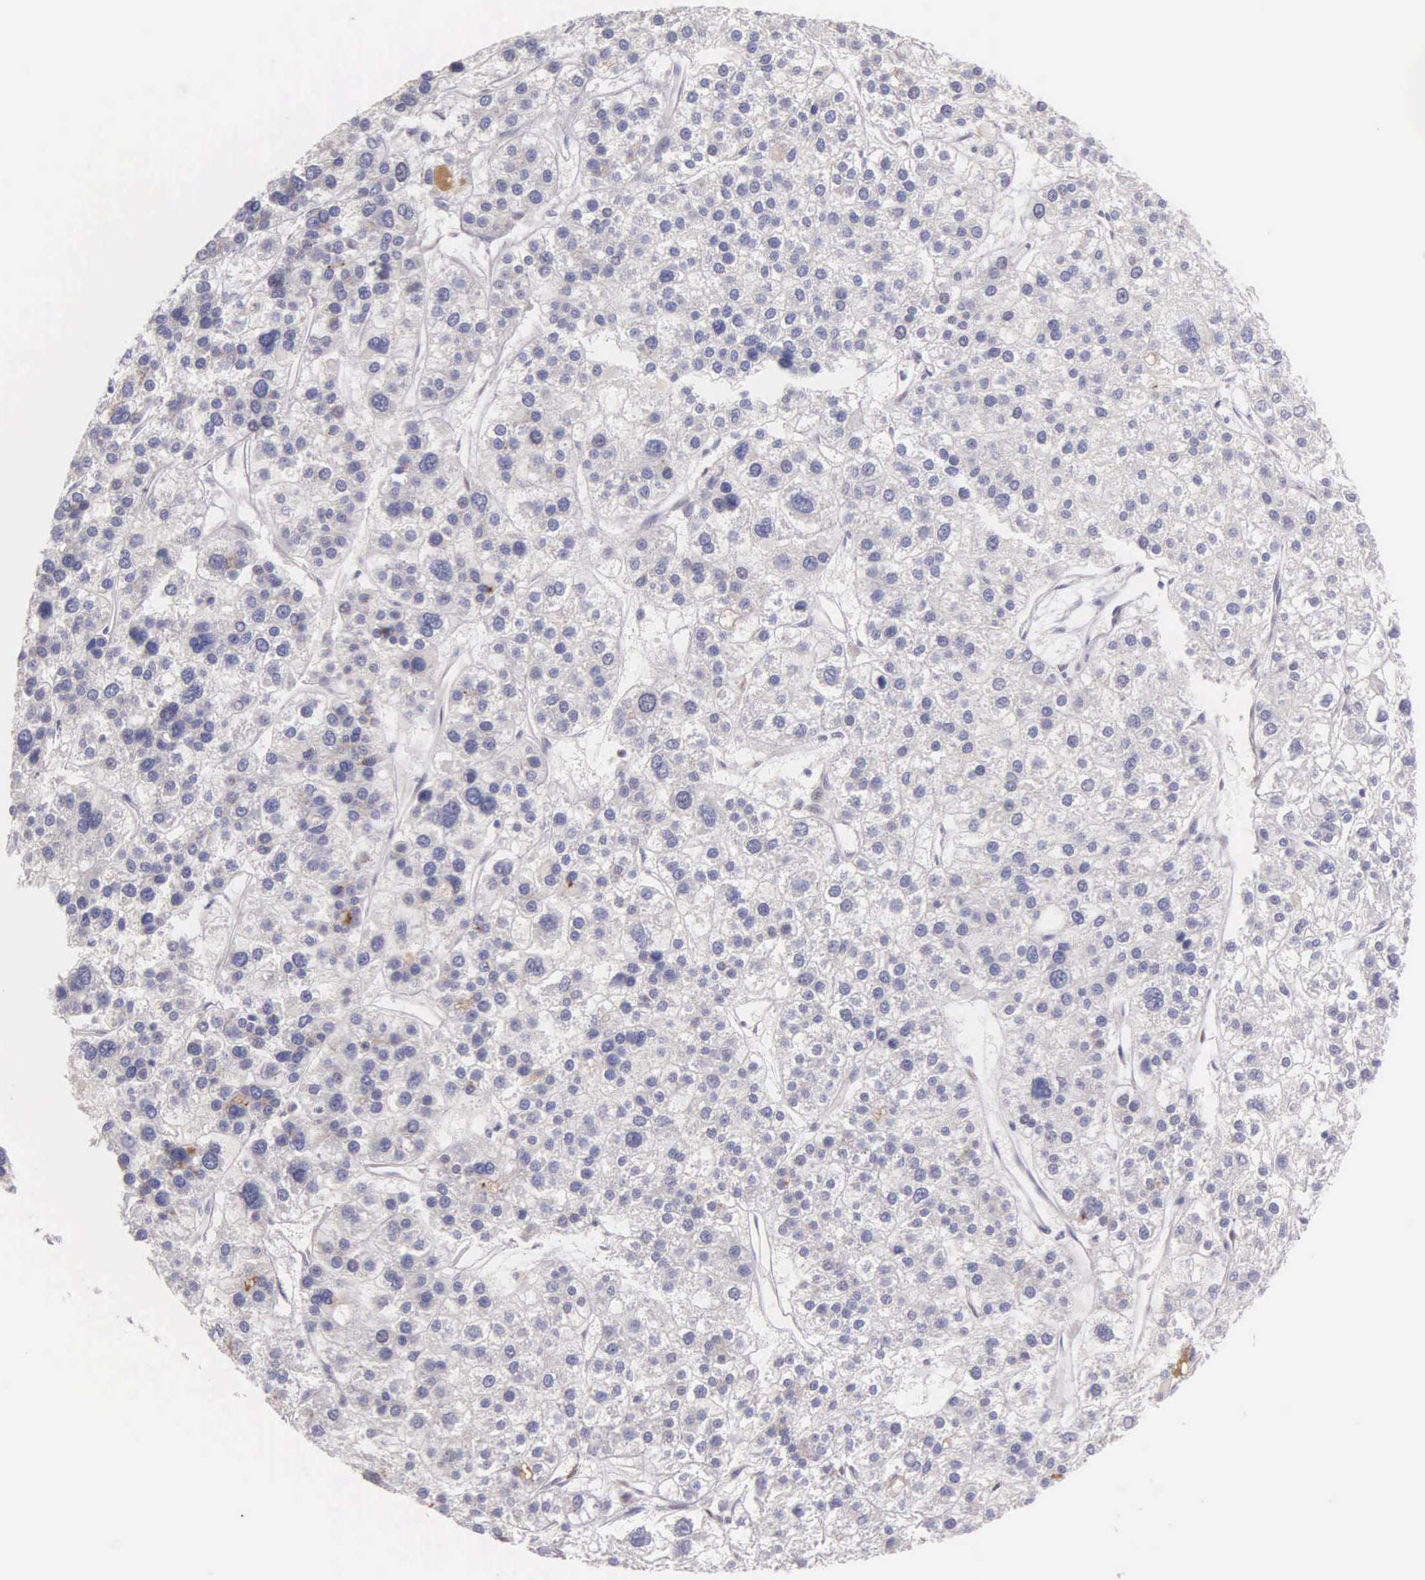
{"staining": {"intensity": "negative", "quantity": "none", "location": "none"}, "tissue": "liver cancer", "cell_type": "Tumor cells", "image_type": "cancer", "snomed": [{"axis": "morphology", "description": "Carcinoma, Hepatocellular, NOS"}, {"axis": "topography", "description": "Liver"}], "caption": "High magnification brightfield microscopy of liver cancer stained with DAB (brown) and counterstained with hematoxylin (blue): tumor cells show no significant staining.", "gene": "MCM5", "patient": {"sex": "female", "age": 85}}